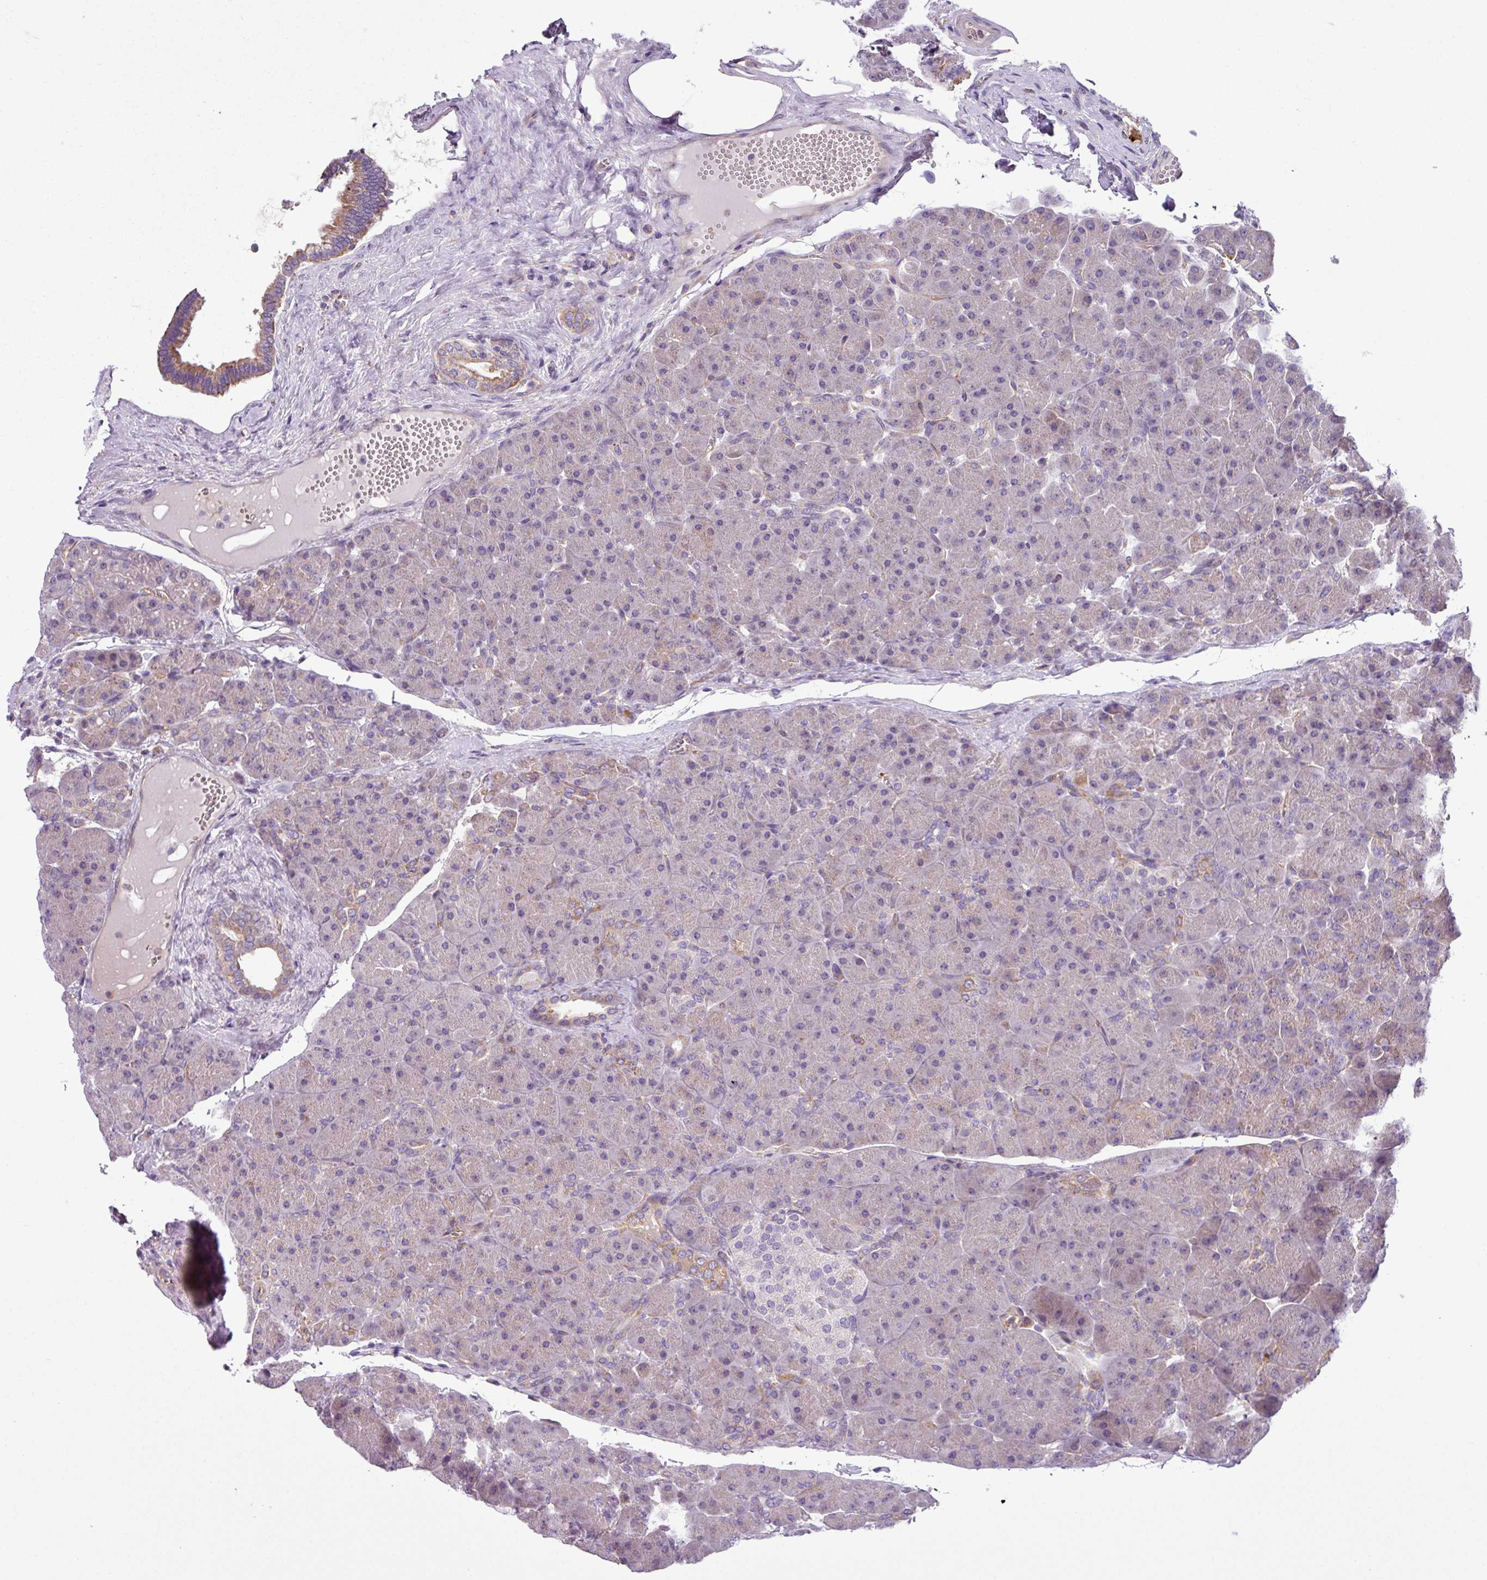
{"staining": {"intensity": "moderate", "quantity": "<25%", "location": "cytoplasmic/membranous"}, "tissue": "pancreas", "cell_type": "Exocrine glandular cells", "image_type": "normal", "snomed": [{"axis": "morphology", "description": "Normal tissue, NOS"}, {"axis": "topography", "description": "Pancreas"}], "caption": "This micrograph shows unremarkable pancreas stained with immunohistochemistry (IHC) to label a protein in brown. The cytoplasmic/membranous of exocrine glandular cells show moderate positivity for the protein. Nuclei are counter-stained blue.", "gene": "SLC23A2", "patient": {"sex": "male", "age": 66}}